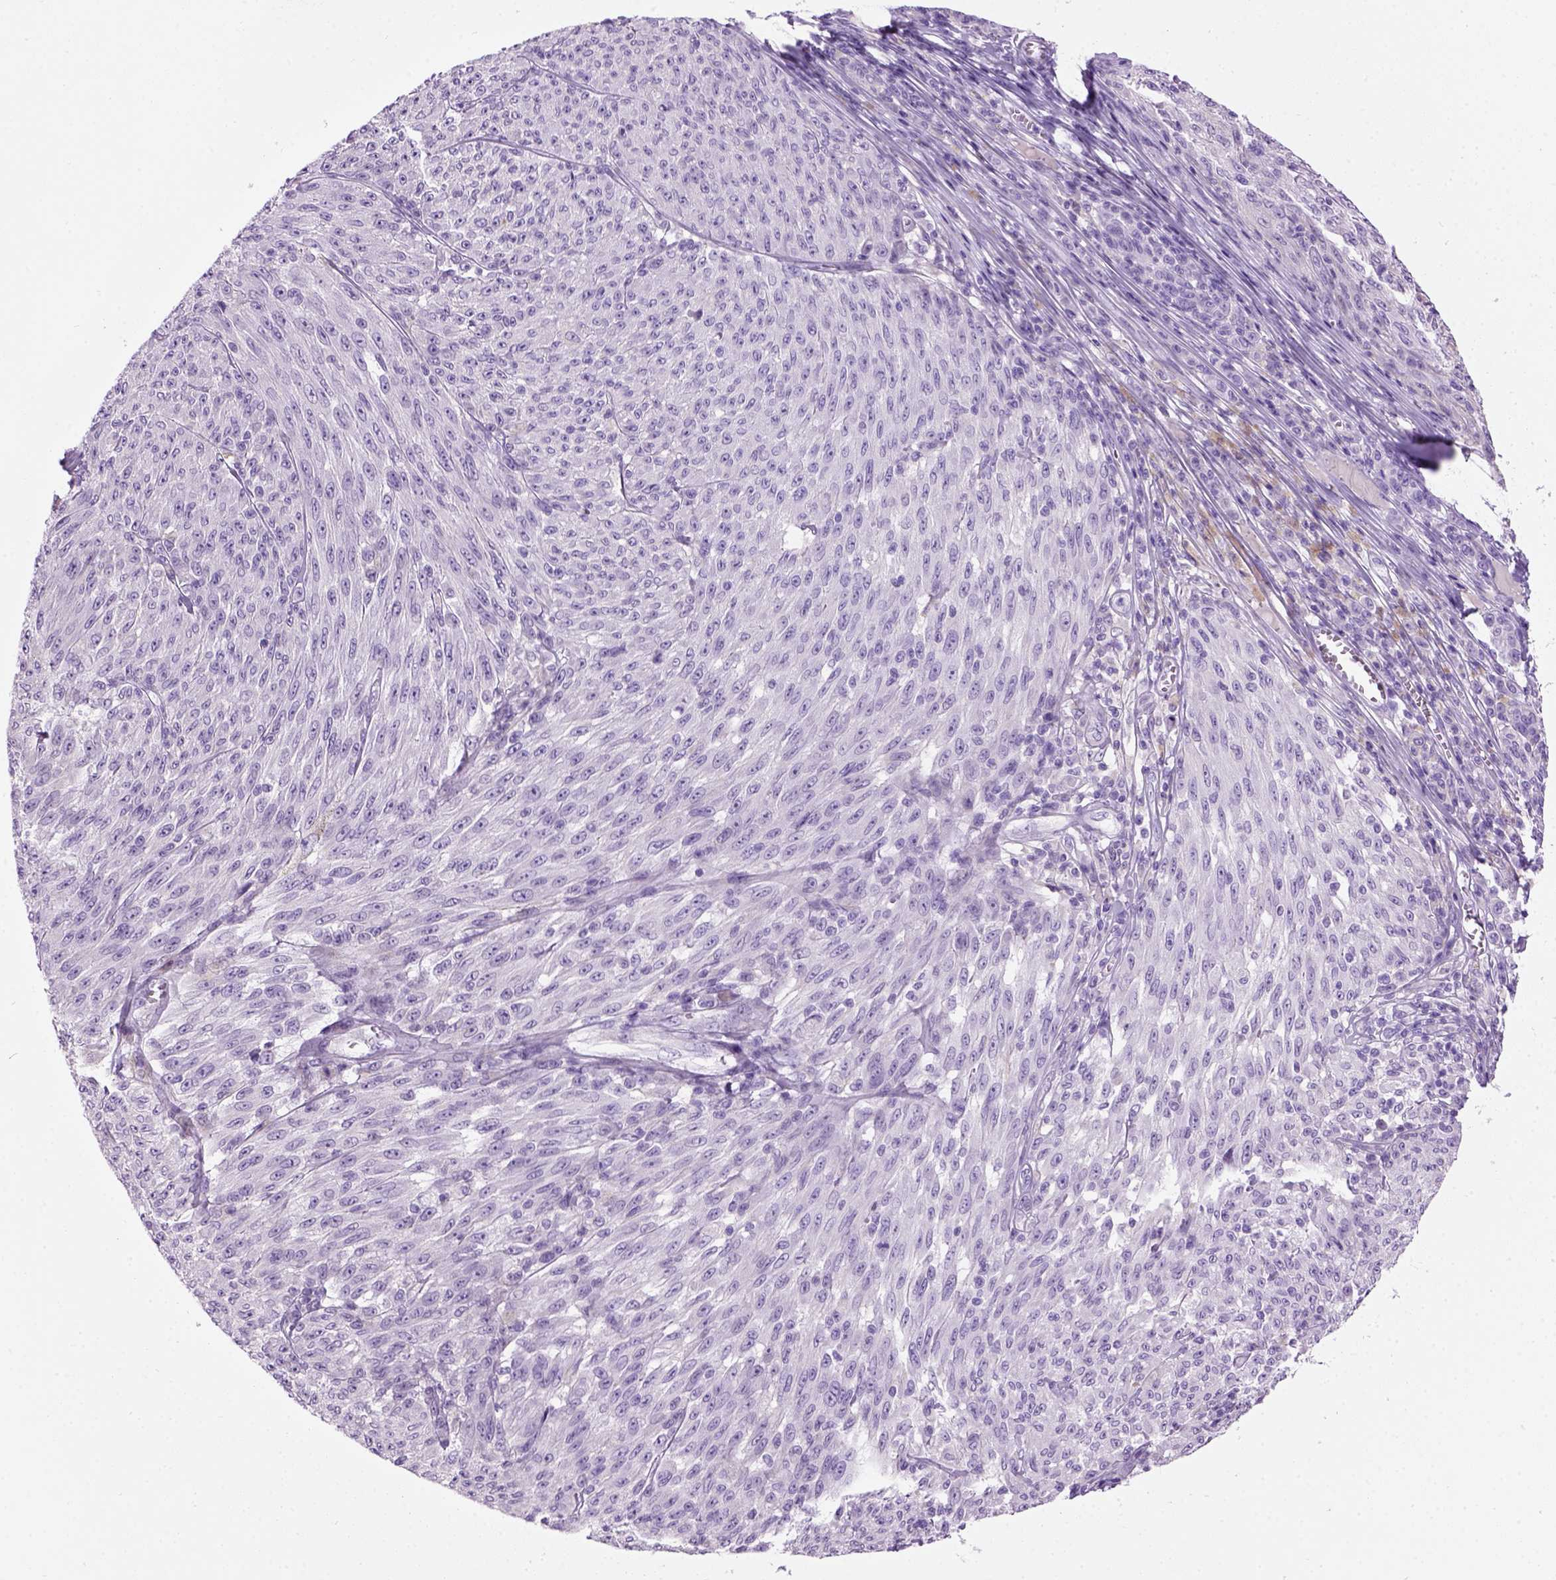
{"staining": {"intensity": "negative", "quantity": "none", "location": "none"}, "tissue": "melanoma", "cell_type": "Tumor cells", "image_type": "cancer", "snomed": [{"axis": "morphology", "description": "Malignant melanoma, NOS"}, {"axis": "topography", "description": "Skin"}], "caption": "There is no significant expression in tumor cells of melanoma.", "gene": "GABRB2", "patient": {"sex": "male", "age": 85}}